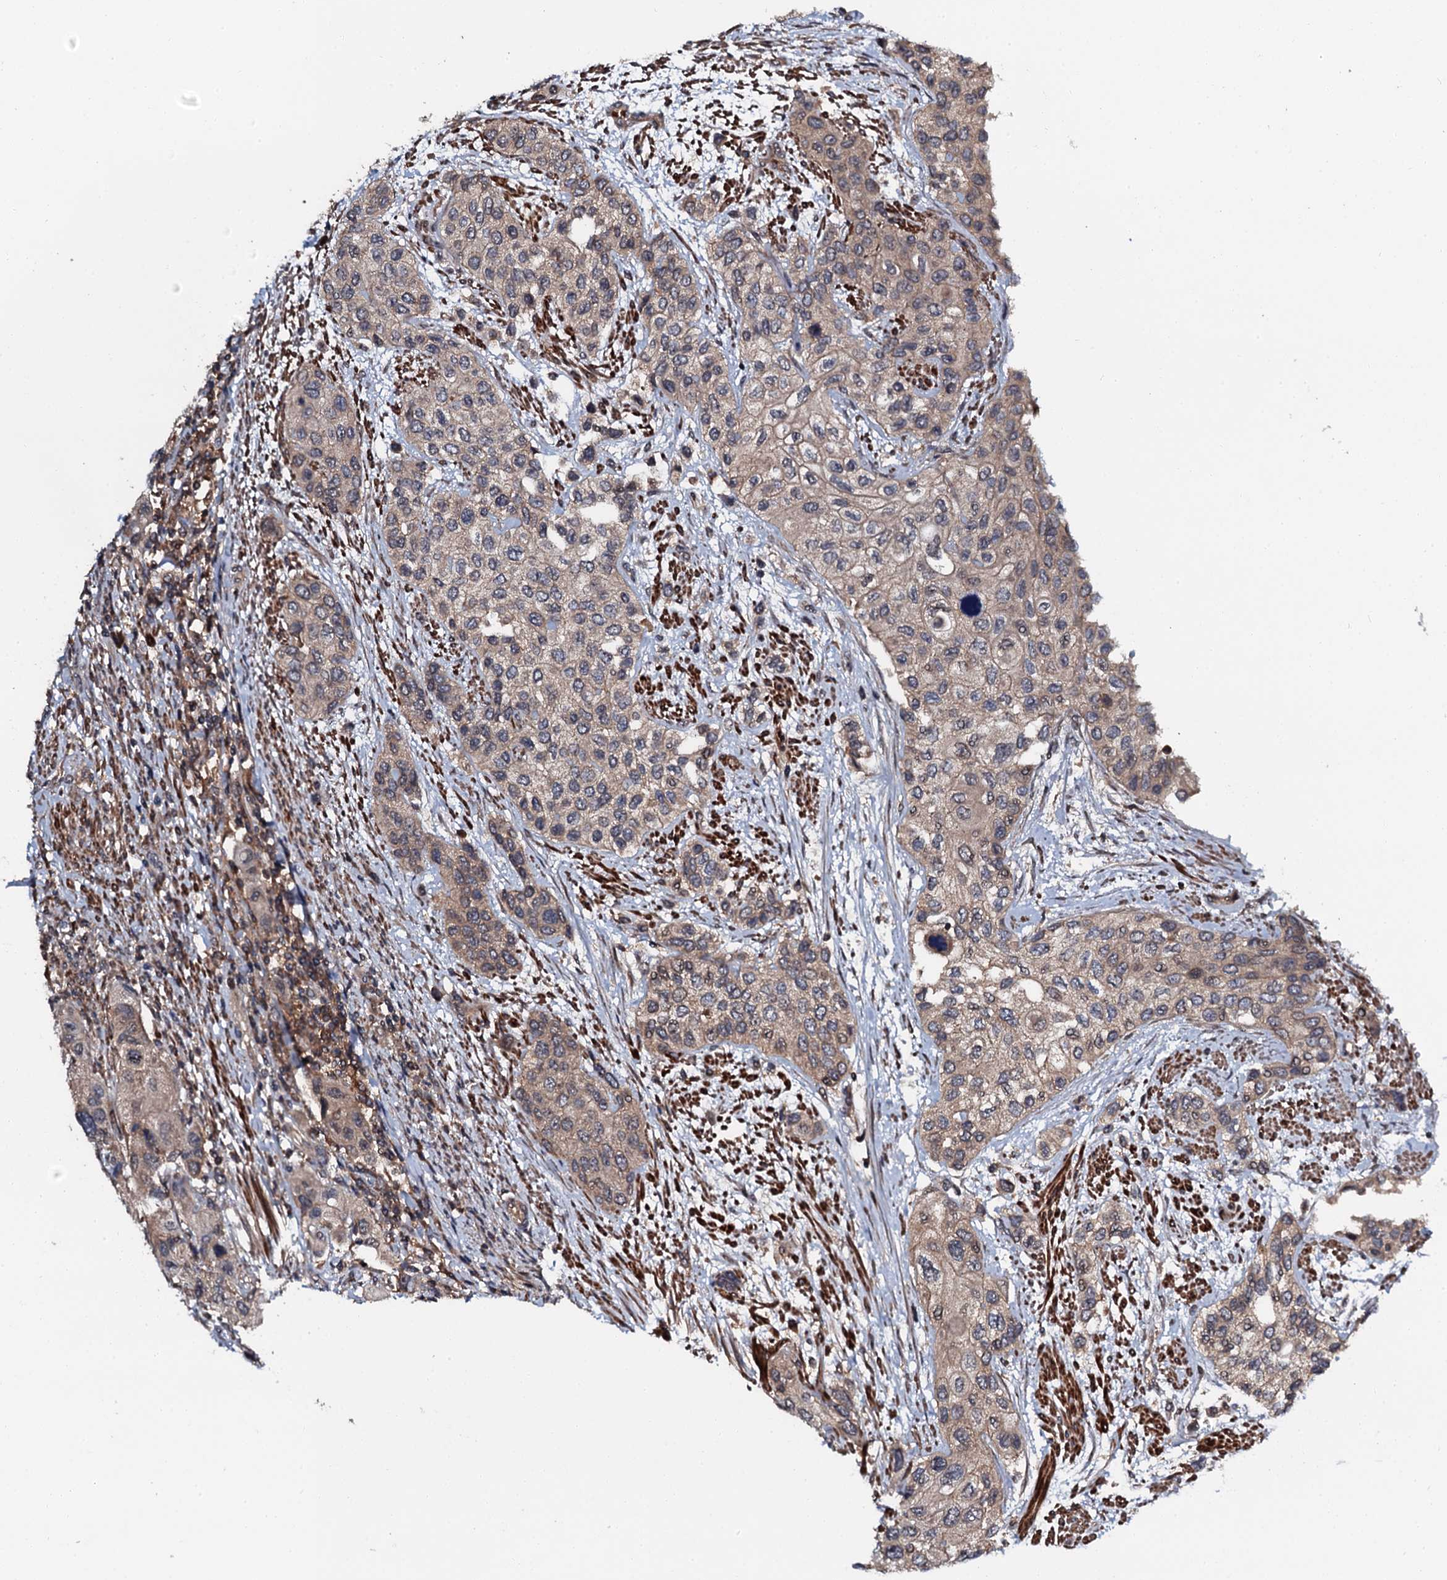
{"staining": {"intensity": "weak", "quantity": "25%-75%", "location": "cytoplasmic/membranous"}, "tissue": "urothelial cancer", "cell_type": "Tumor cells", "image_type": "cancer", "snomed": [{"axis": "morphology", "description": "Normal tissue, NOS"}, {"axis": "morphology", "description": "Urothelial carcinoma, High grade"}, {"axis": "topography", "description": "Vascular tissue"}, {"axis": "topography", "description": "Urinary bladder"}], "caption": "The photomicrograph displays a brown stain indicating the presence of a protein in the cytoplasmic/membranous of tumor cells in urothelial cancer. (DAB = brown stain, brightfield microscopy at high magnification).", "gene": "N4BP1", "patient": {"sex": "female", "age": 56}}